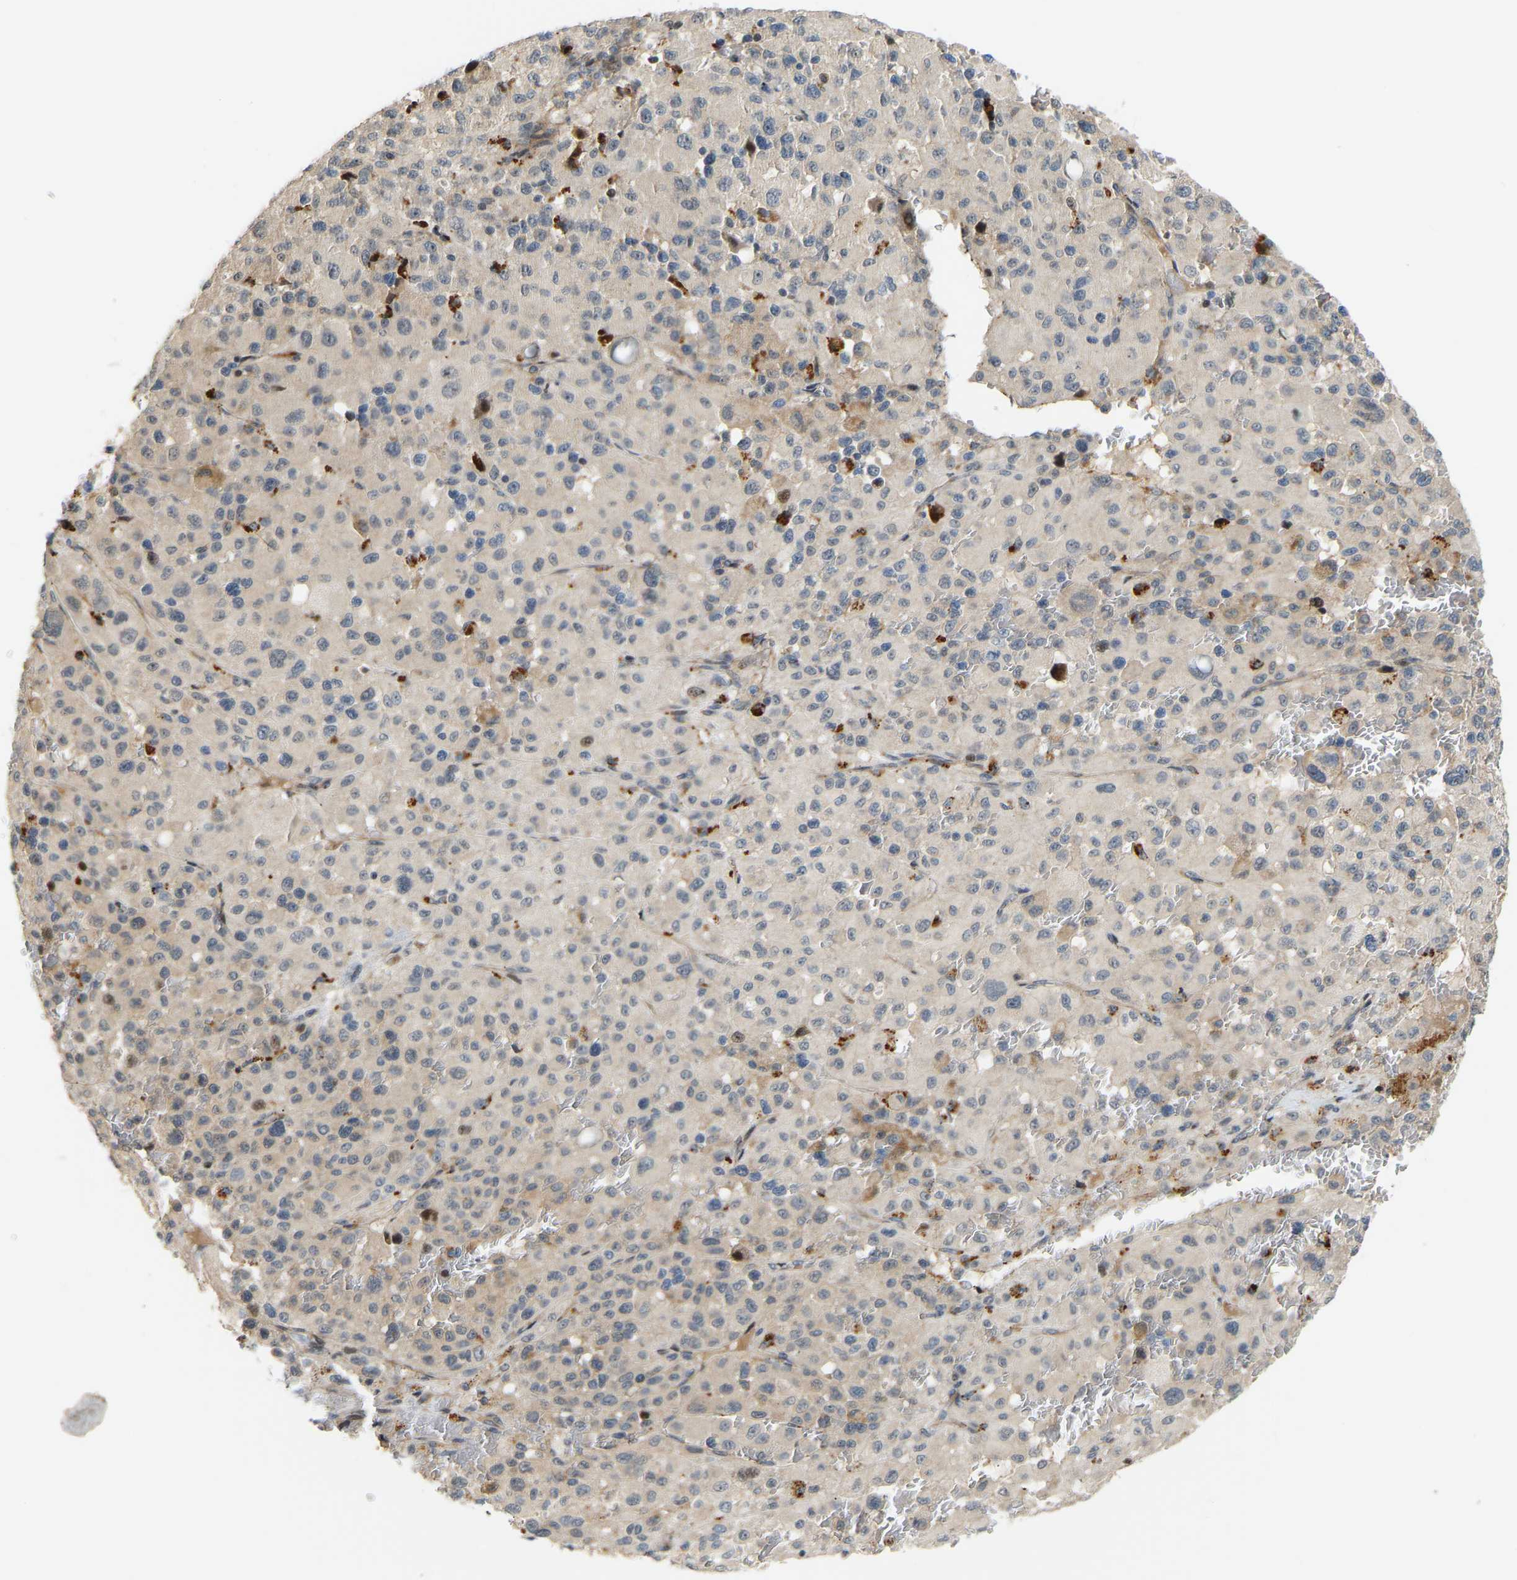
{"staining": {"intensity": "negative", "quantity": "none", "location": "none"}, "tissue": "melanoma", "cell_type": "Tumor cells", "image_type": "cancer", "snomed": [{"axis": "morphology", "description": "Malignant melanoma, Metastatic site"}, {"axis": "topography", "description": "Skin"}], "caption": "This micrograph is of malignant melanoma (metastatic site) stained with immunohistochemistry to label a protein in brown with the nuclei are counter-stained blue. There is no expression in tumor cells.", "gene": "POGLUT2", "patient": {"sex": "female", "age": 74}}